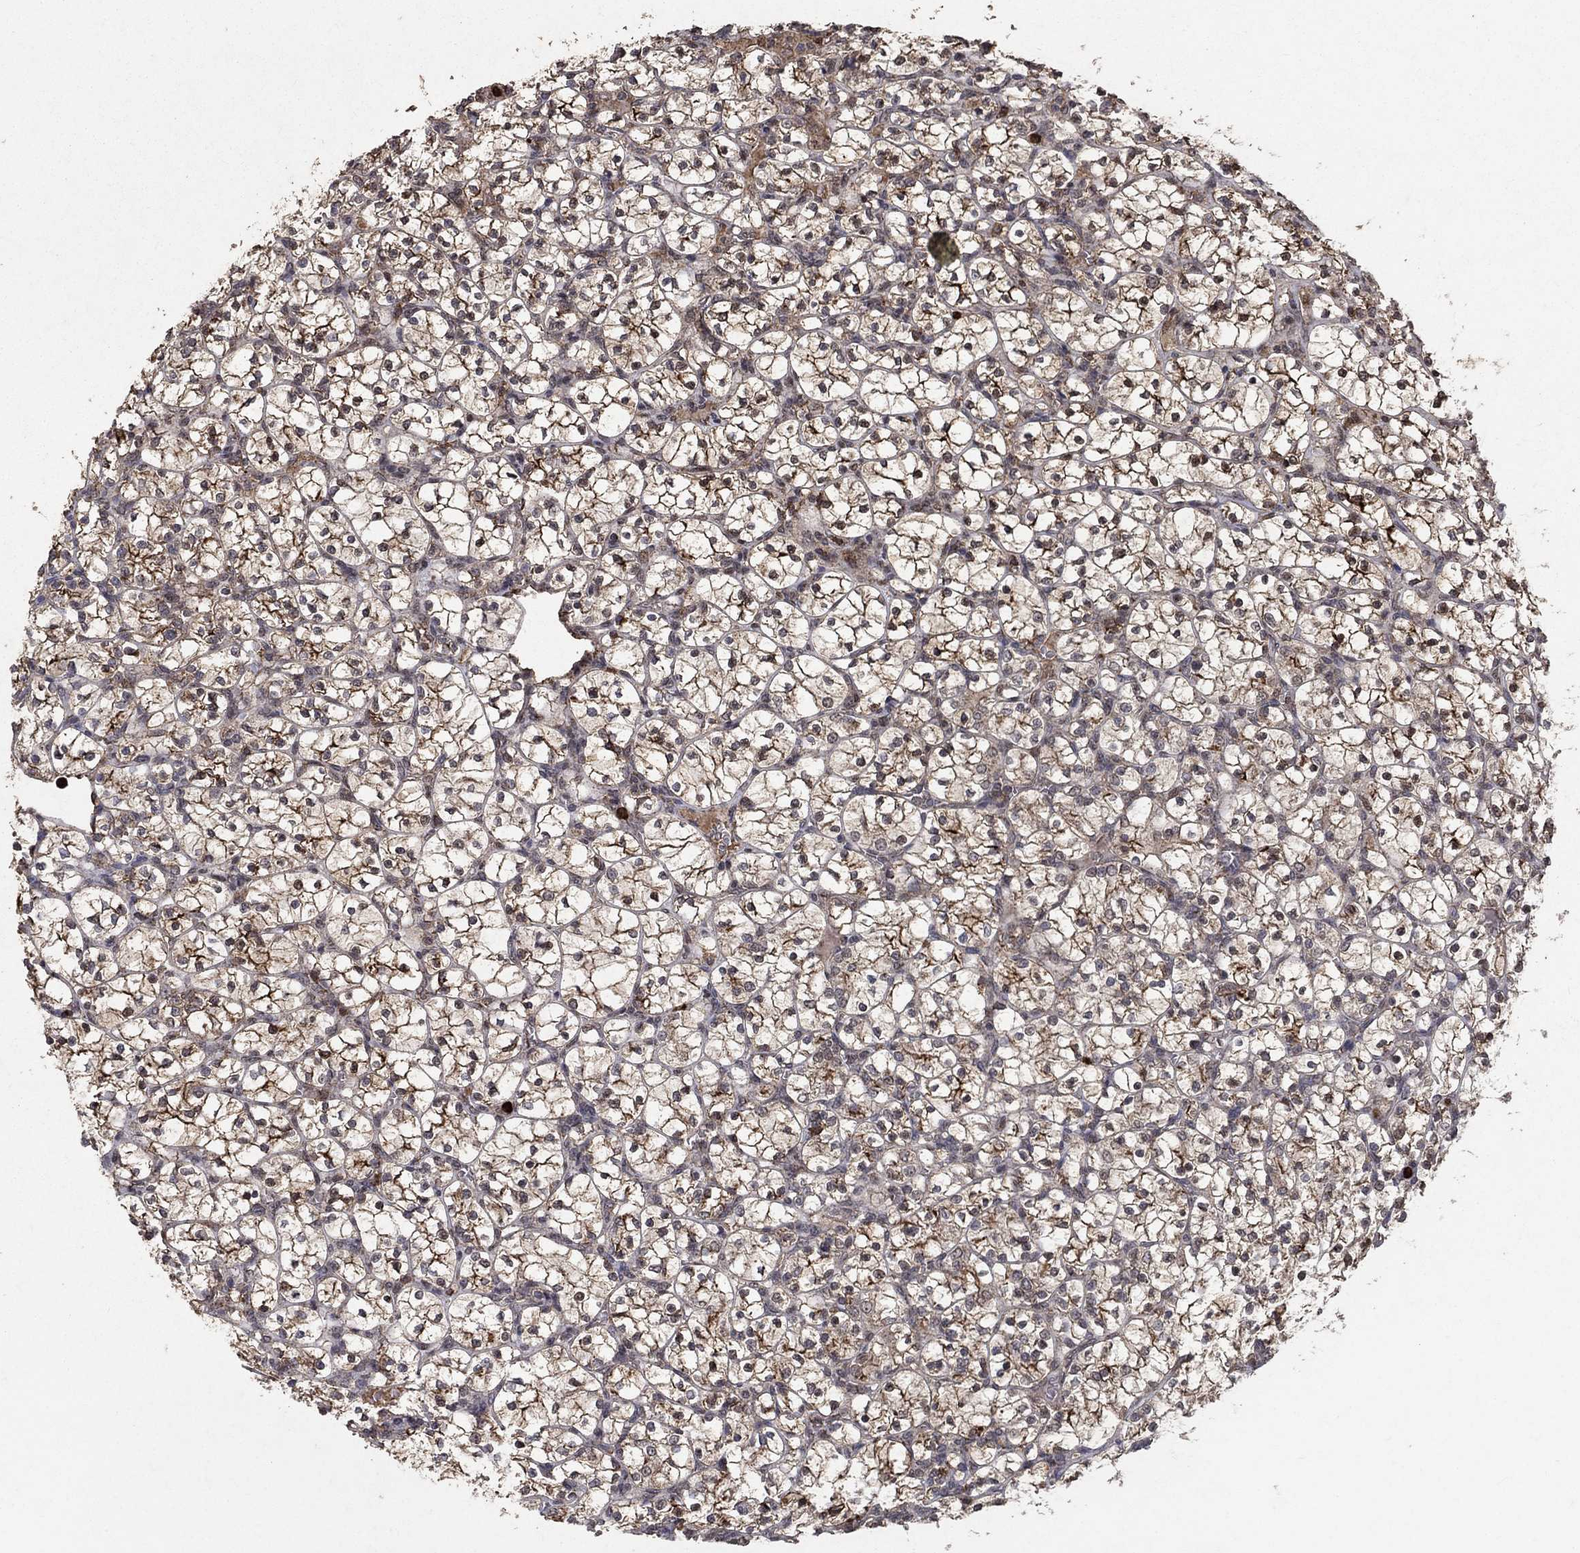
{"staining": {"intensity": "strong", "quantity": "25%-75%", "location": "cytoplasmic/membranous"}, "tissue": "renal cancer", "cell_type": "Tumor cells", "image_type": "cancer", "snomed": [{"axis": "morphology", "description": "Adenocarcinoma, NOS"}, {"axis": "topography", "description": "Kidney"}], "caption": "Renal cancer stained with DAB (3,3'-diaminobenzidine) IHC demonstrates high levels of strong cytoplasmic/membranous staining in approximately 25%-75% of tumor cells.", "gene": "CD24", "patient": {"sex": "female", "age": 89}}